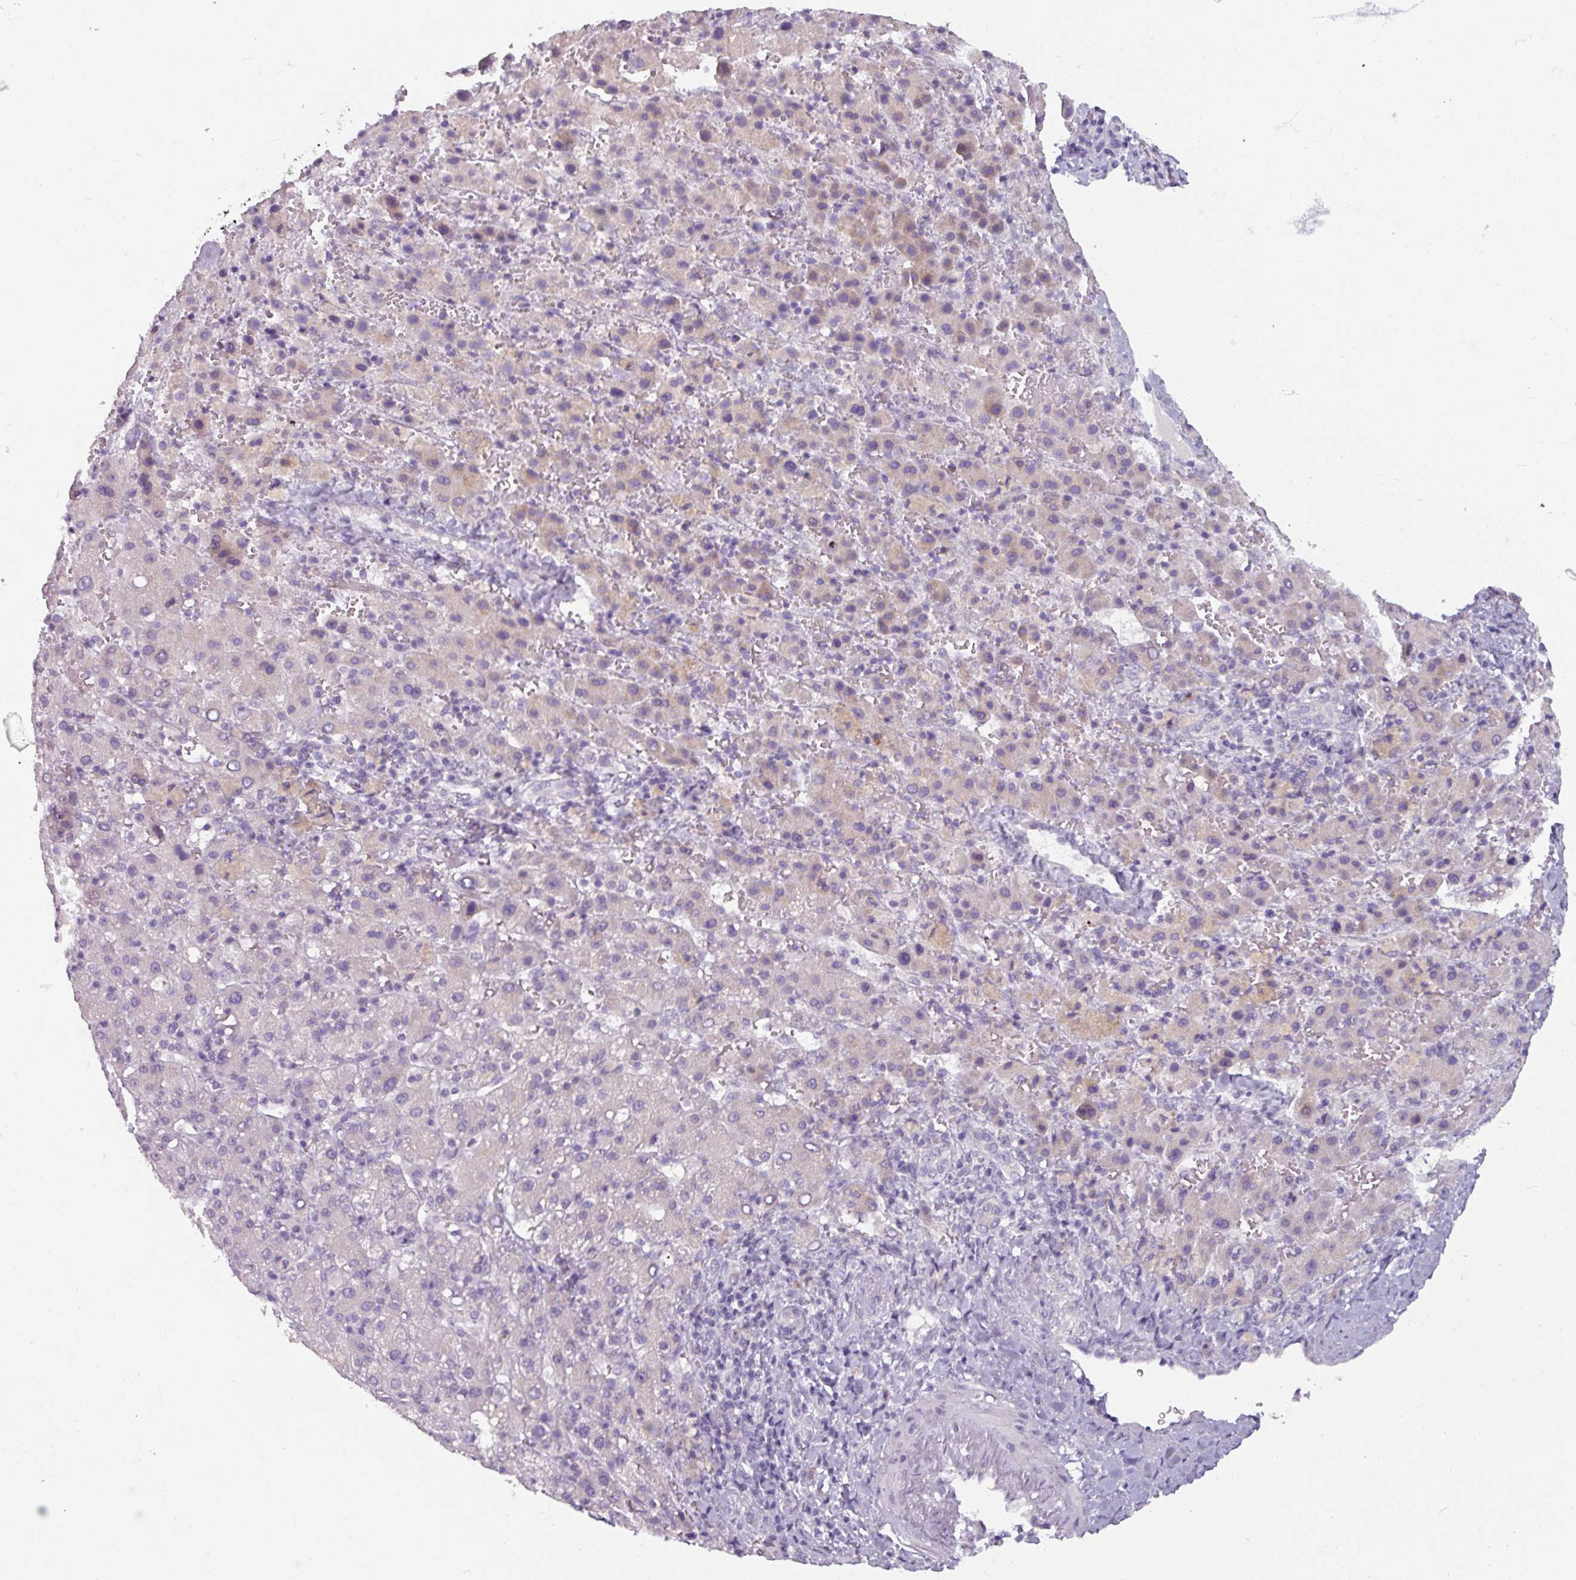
{"staining": {"intensity": "negative", "quantity": "none", "location": "none"}, "tissue": "liver cancer", "cell_type": "Tumor cells", "image_type": "cancer", "snomed": [{"axis": "morphology", "description": "Carcinoma, Hepatocellular, NOS"}, {"axis": "topography", "description": "Liver"}], "caption": "The micrograph demonstrates no significant expression in tumor cells of liver cancer.", "gene": "SMIM11", "patient": {"sex": "female", "age": 58}}